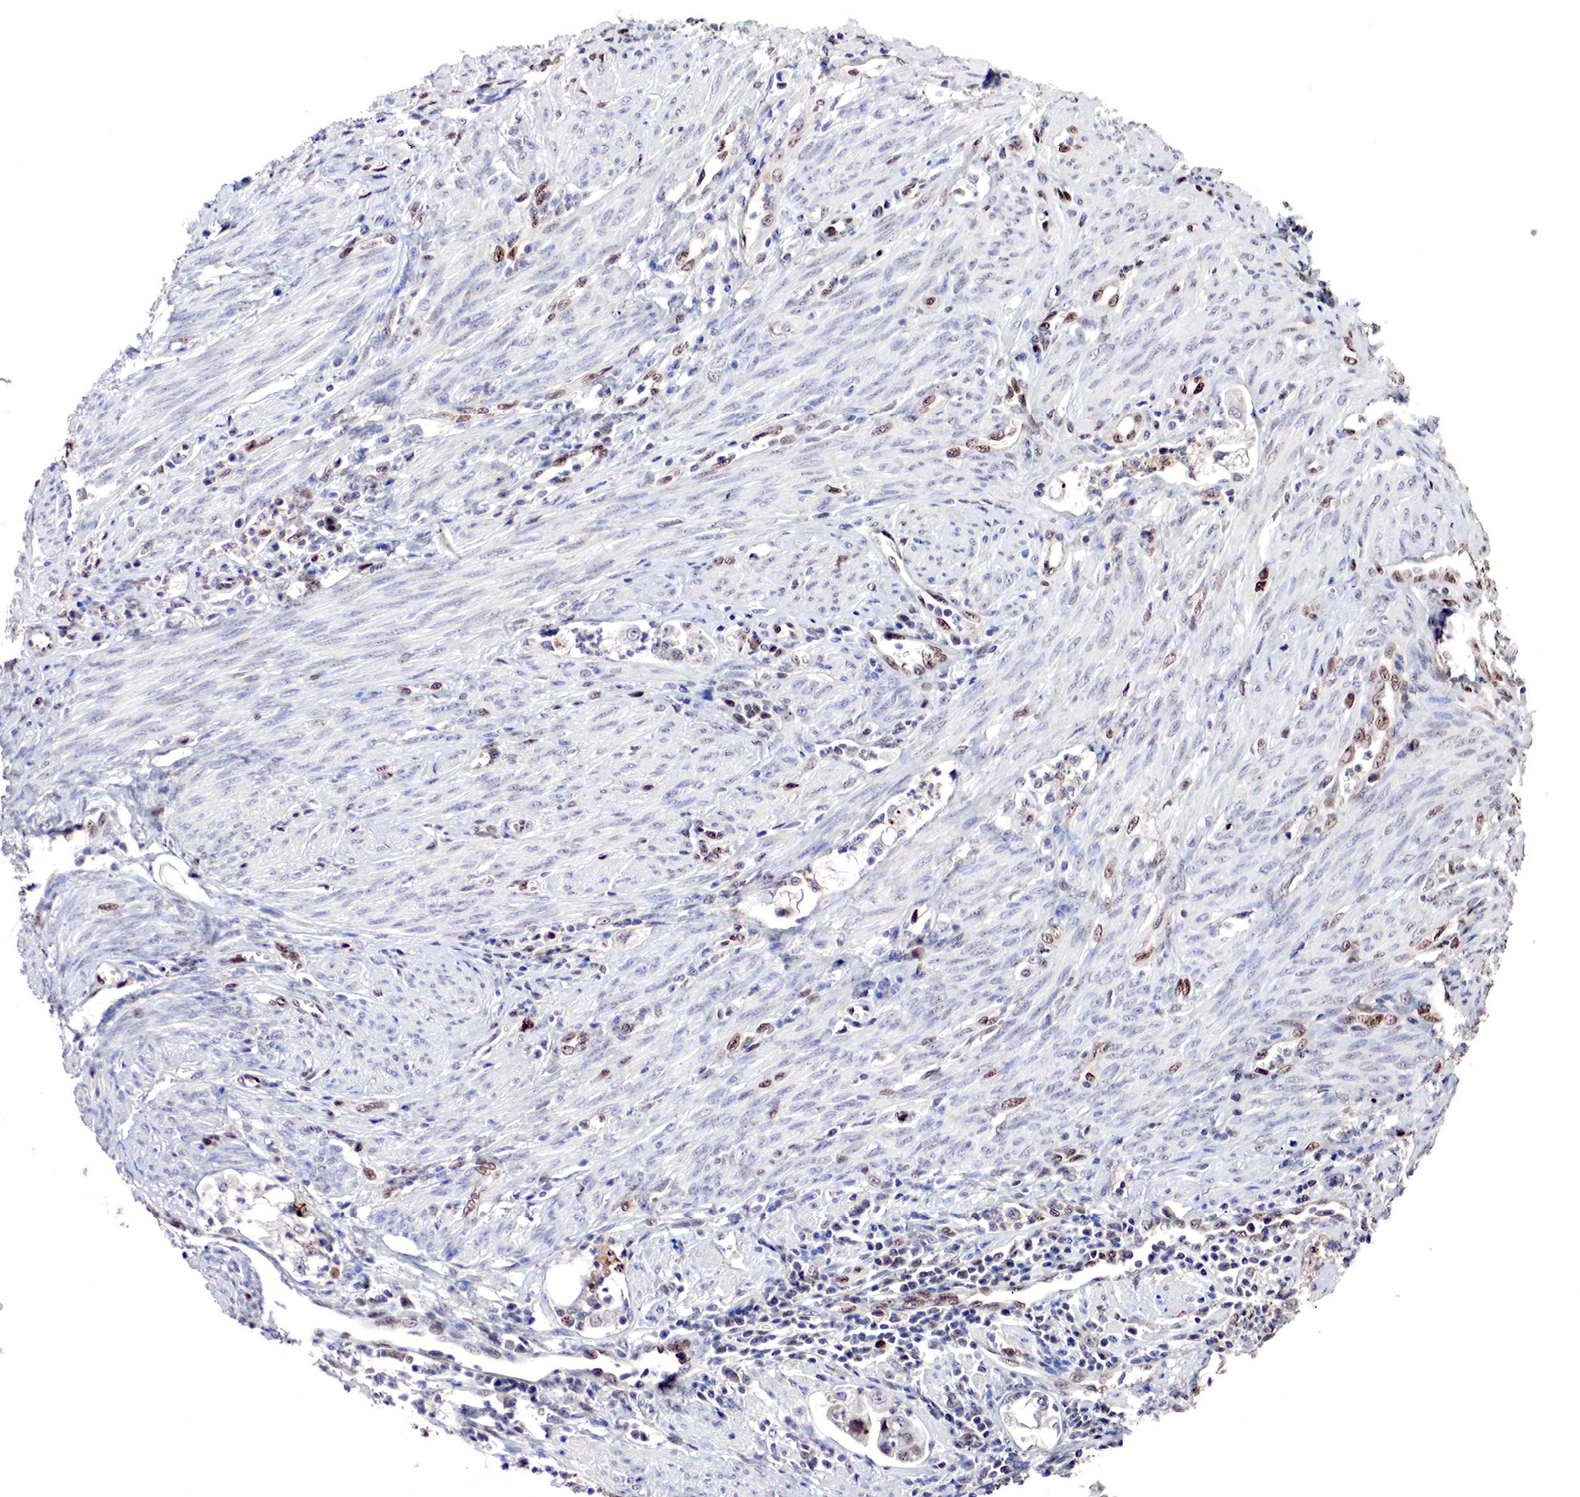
{"staining": {"intensity": "moderate", "quantity": "25%-75%", "location": "nuclear"}, "tissue": "endometrial cancer", "cell_type": "Tumor cells", "image_type": "cancer", "snomed": [{"axis": "morphology", "description": "Adenocarcinoma, NOS"}, {"axis": "topography", "description": "Endometrium"}], "caption": "Endometrial adenocarcinoma stained for a protein (brown) shows moderate nuclear positive positivity in about 25%-75% of tumor cells.", "gene": "DACH2", "patient": {"sex": "female", "age": 75}}